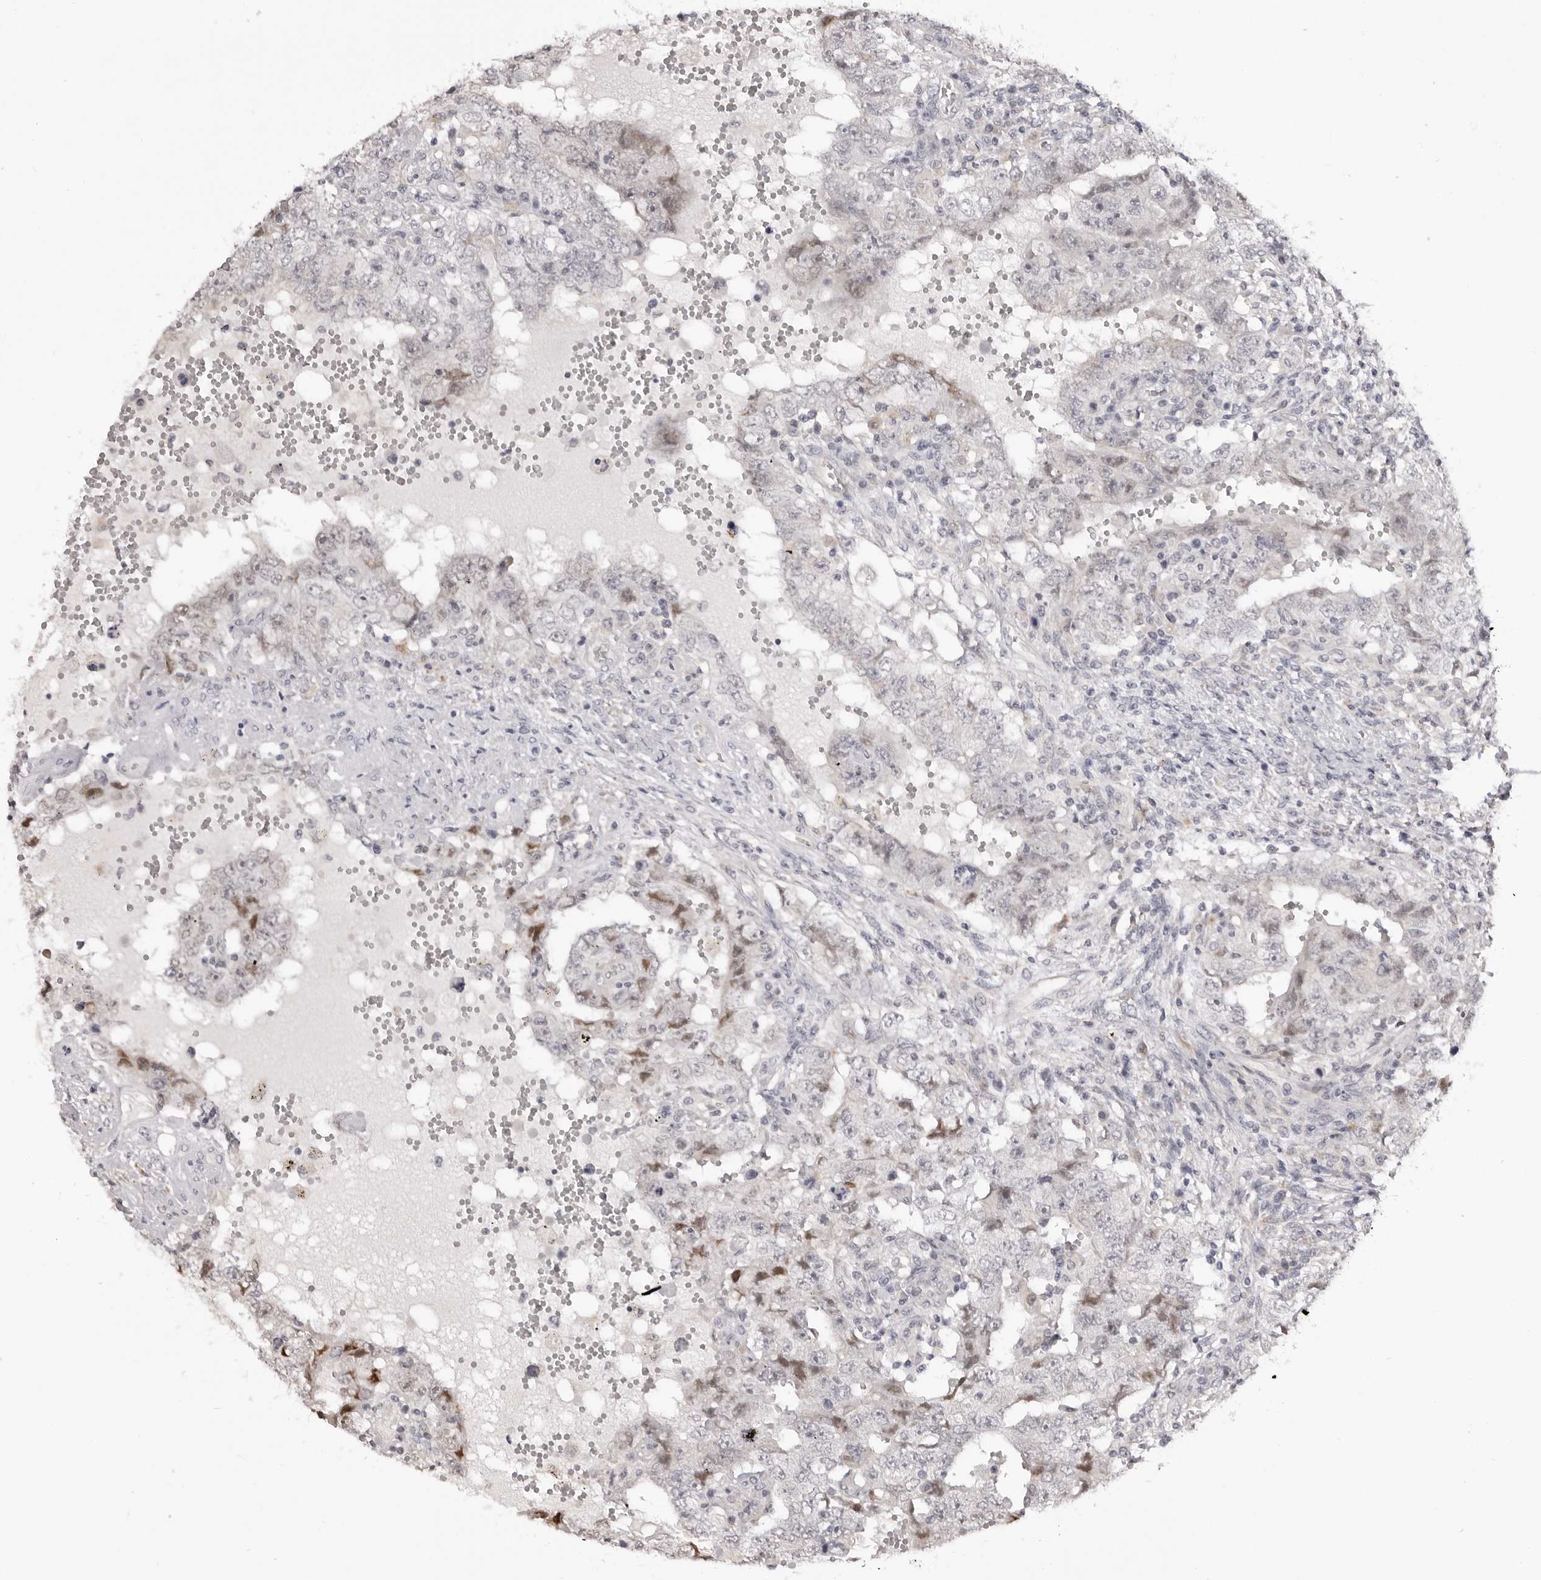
{"staining": {"intensity": "negative", "quantity": "none", "location": "none"}, "tissue": "testis cancer", "cell_type": "Tumor cells", "image_type": "cancer", "snomed": [{"axis": "morphology", "description": "Carcinoma, Embryonal, NOS"}, {"axis": "topography", "description": "Testis"}], "caption": "Image shows no significant protein staining in tumor cells of testis embryonal carcinoma.", "gene": "SUGCT", "patient": {"sex": "male", "age": 26}}